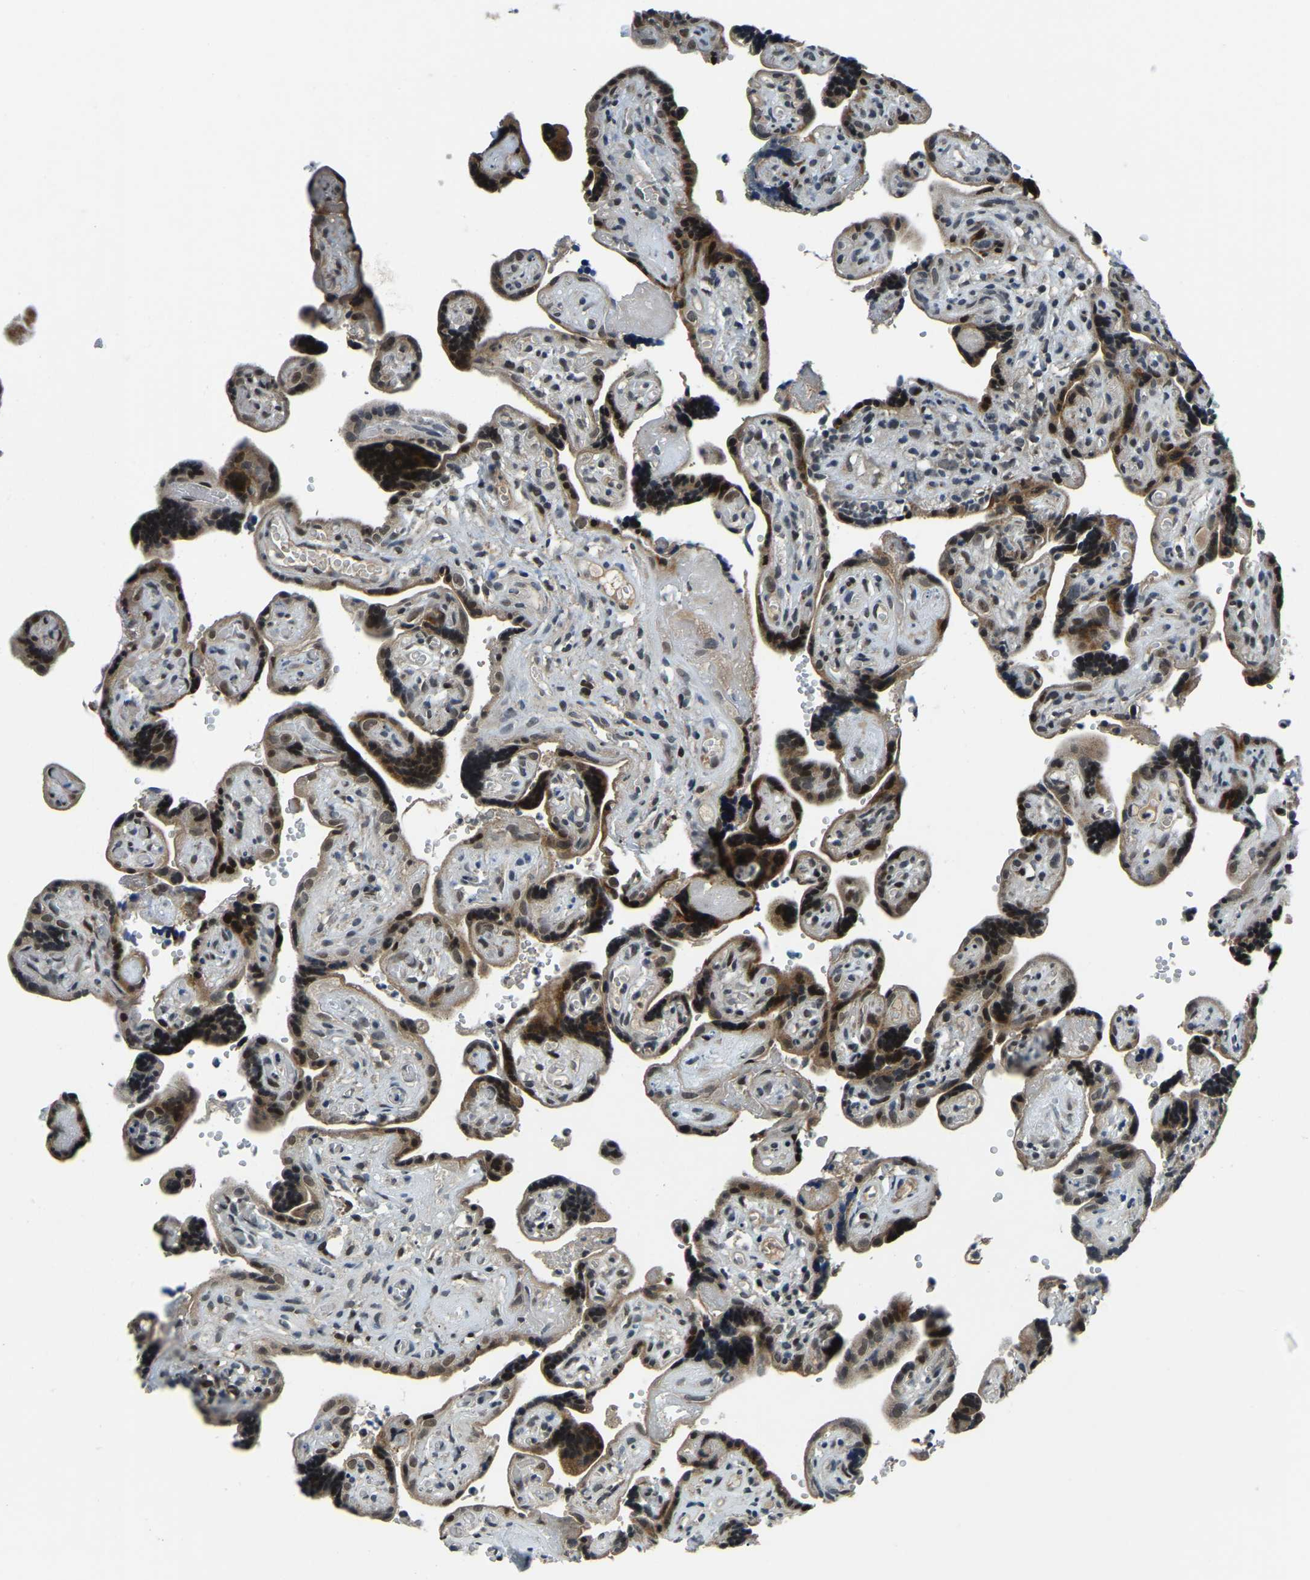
{"staining": {"intensity": "moderate", "quantity": ">75%", "location": "nuclear"}, "tissue": "placenta", "cell_type": "Decidual cells", "image_type": "normal", "snomed": [{"axis": "morphology", "description": "Normal tissue, NOS"}, {"axis": "topography", "description": "Placenta"}], "caption": "A high-resolution photomicrograph shows immunohistochemistry (IHC) staining of unremarkable placenta, which reveals moderate nuclear expression in about >75% of decidual cells.", "gene": "ING2", "patient": {"sex": "female", "age": 30}}